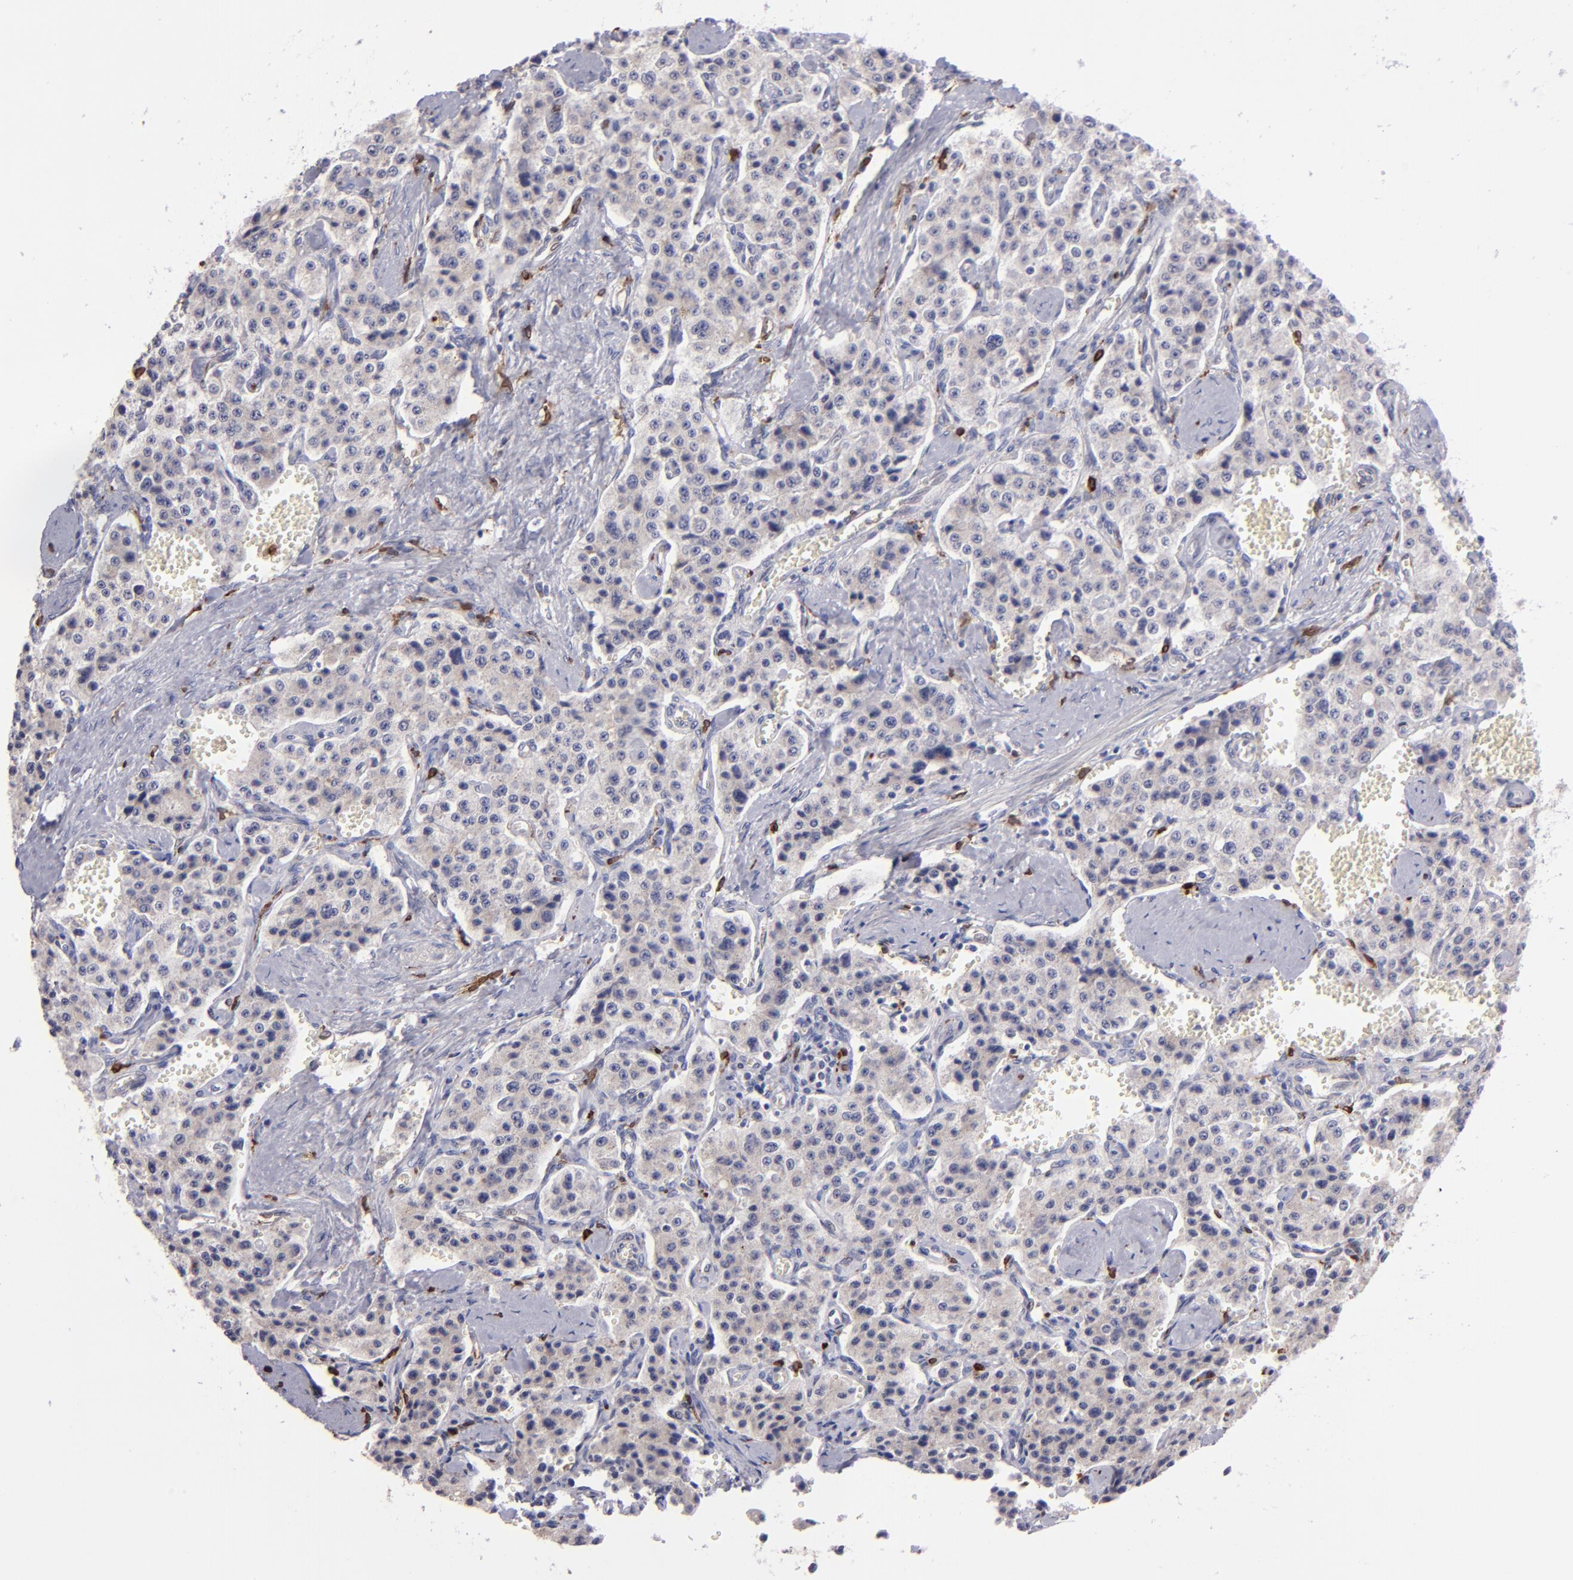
{"staining": {"intensity": "negative", "quantity": "none", "location": "none"}, "tissue": "carcinoid", "cell_type": "Tumor cells", "image_type": "cancer", "snomed": [{"axis": "morphology", "description": "Carcinoid, malignant, NOS"}, {"axis": "topography", "description": "Small intestine"}], "caption": "An immunohistochemistry (IHC) histopathology image of carcinoid (malignant) is shown. There is no staining in tumor cells of carcinoid (malignant). (Brightfield microscopy of DAB immunohistochemistry (IHC) at high magnification).", "gene": "PTGS1", "patient": {"sex": "male", "age": 52}}